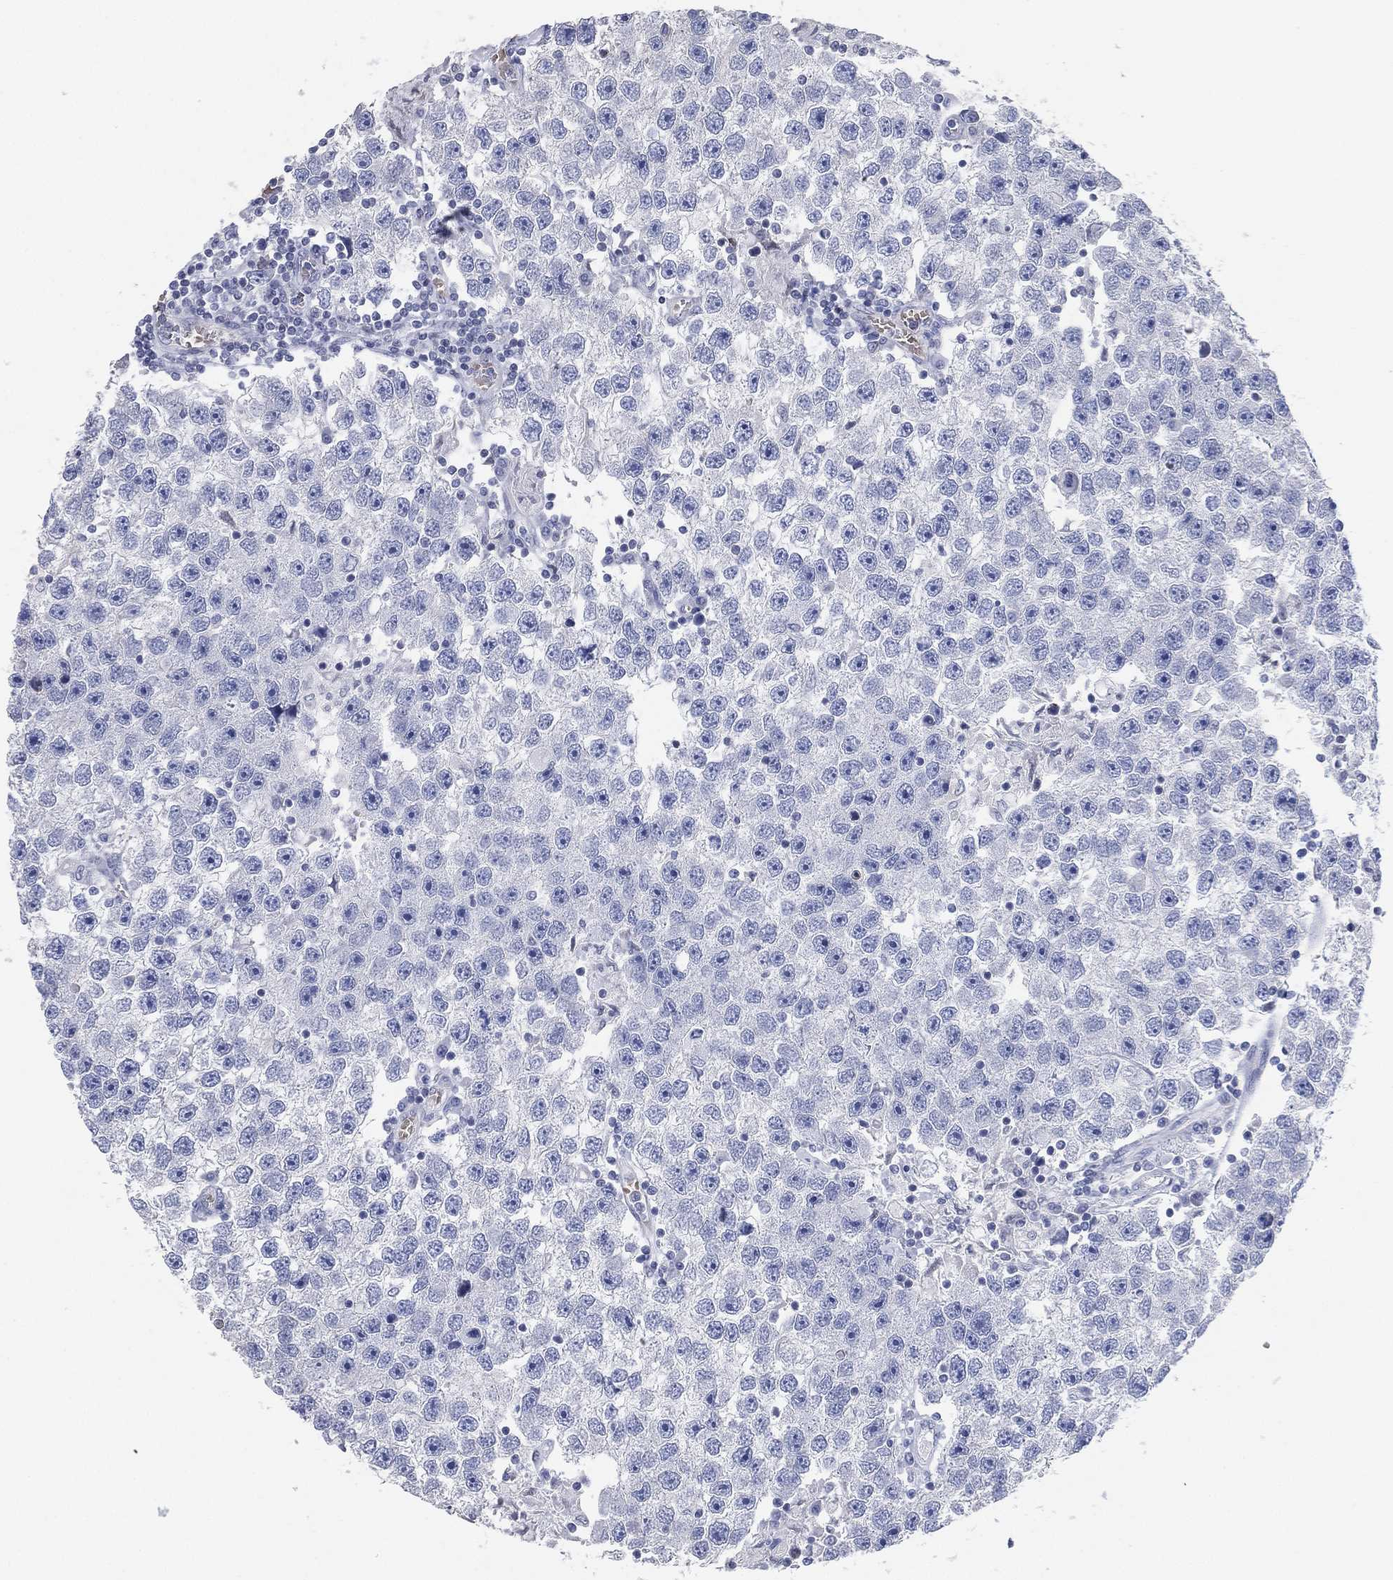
{"staining": {"intensity": "negative", "quantity": "none", "location": "none"}, "tissue": "testis cancer", "cell_type": "Tumor cells", "image_type": "cancer", "snomed": [{"axis": "morphology", "description": "Seminoma, NOS"}, {"axis": "topography", "description": "Testis"}], "caption": "An immunohistochemistry (IHC) photomicrograph of testis cancer (seminoma) is shown. There is no staining in tumor cells of testis cancer (seminoma).", "gene": "CFTR", "patient": {"sex": "male", "age": 26}}